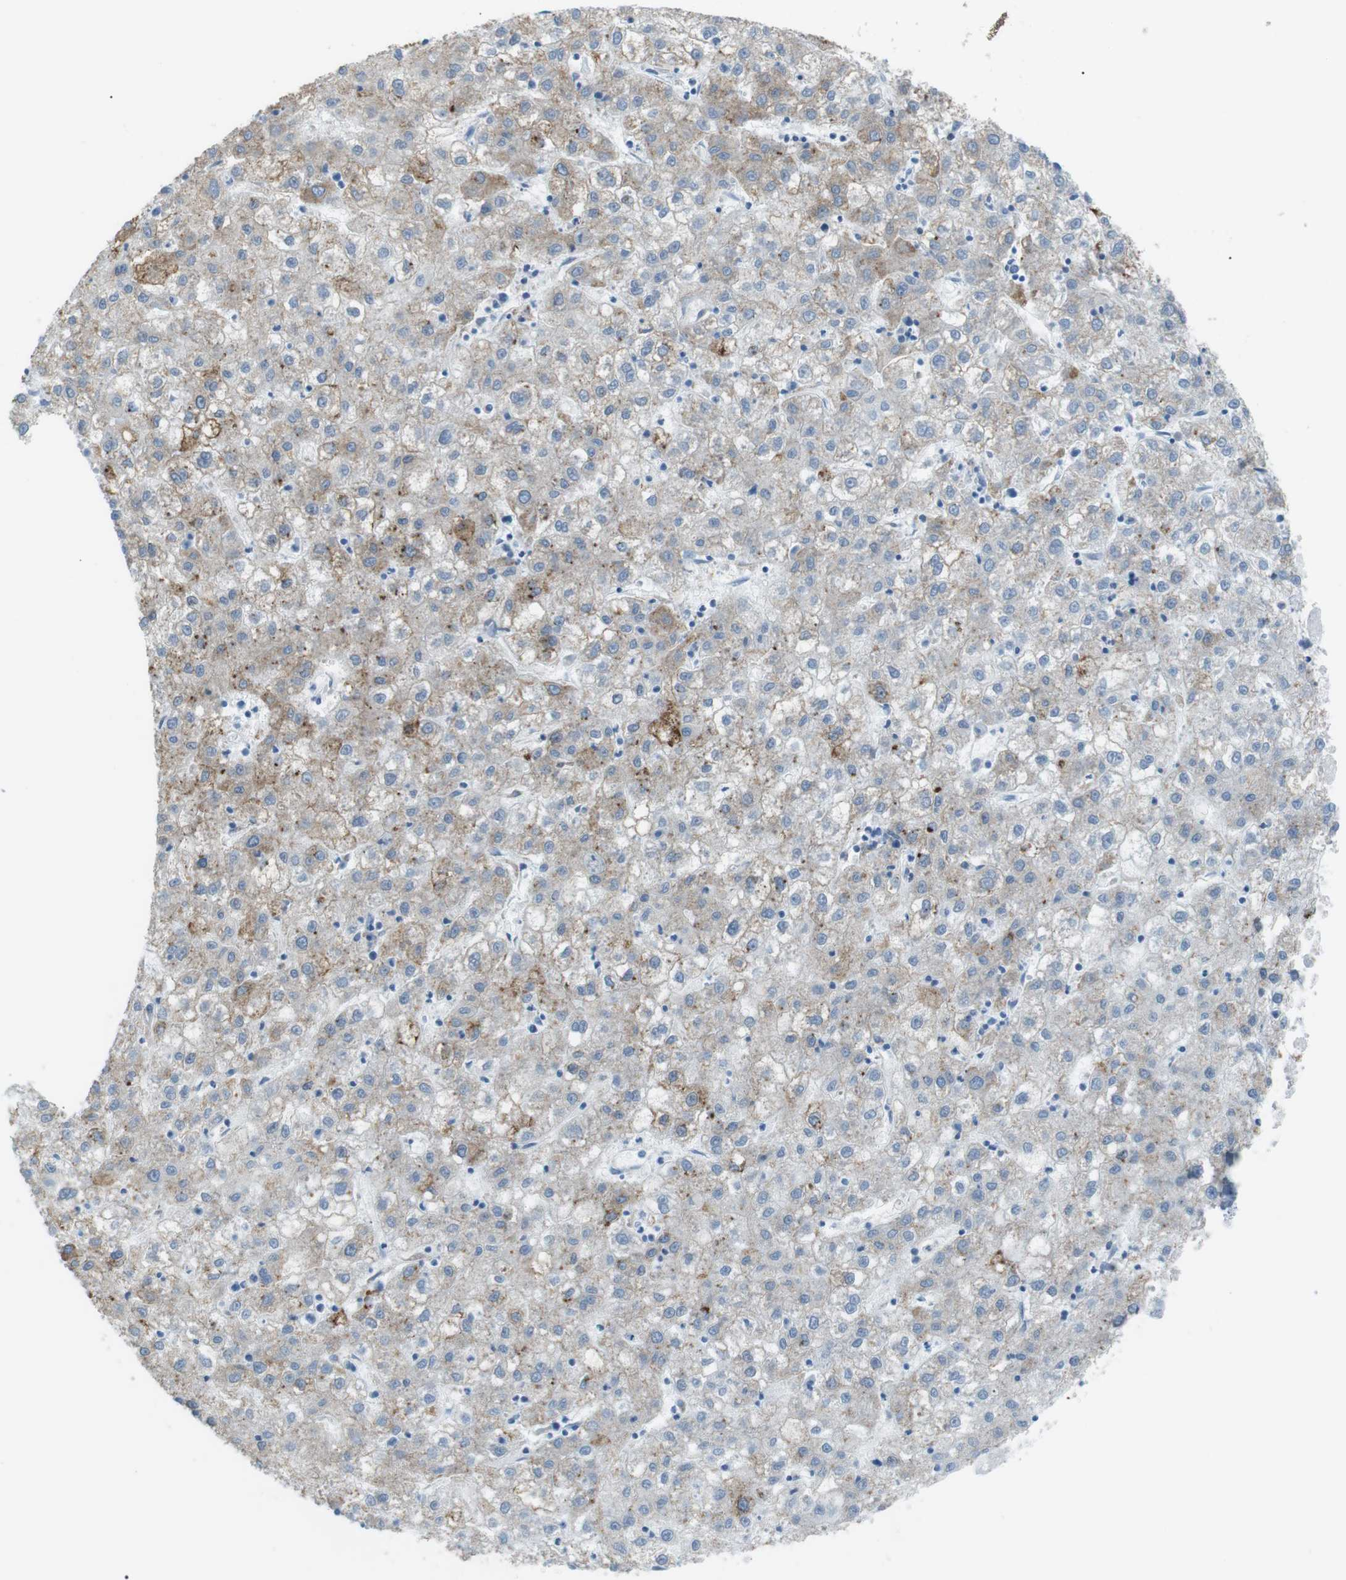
{"staining": {"intensity": "weak", "quantity": "25%-75%", "location": "cytoplasmic/membranous"}, "tissue": "liver cancer", "cell_type": "Tumor cells", "image_type": "cancer", "snomed": [{"axis": "morphology", "description": "Carcinoma, Hepatocellular, NOS"}, {"axis": "topography", "description": "Liver"}], "caption": "Immunohistochemical staining of liver cancer (hepatocellular carcinoma) shows low levels of weak cytoplasmic/membranous protein expression in approximately 25%-75% of tumor cells.", "gene": "VAMP1", "patient": {"sex": "male", "age": 72}}